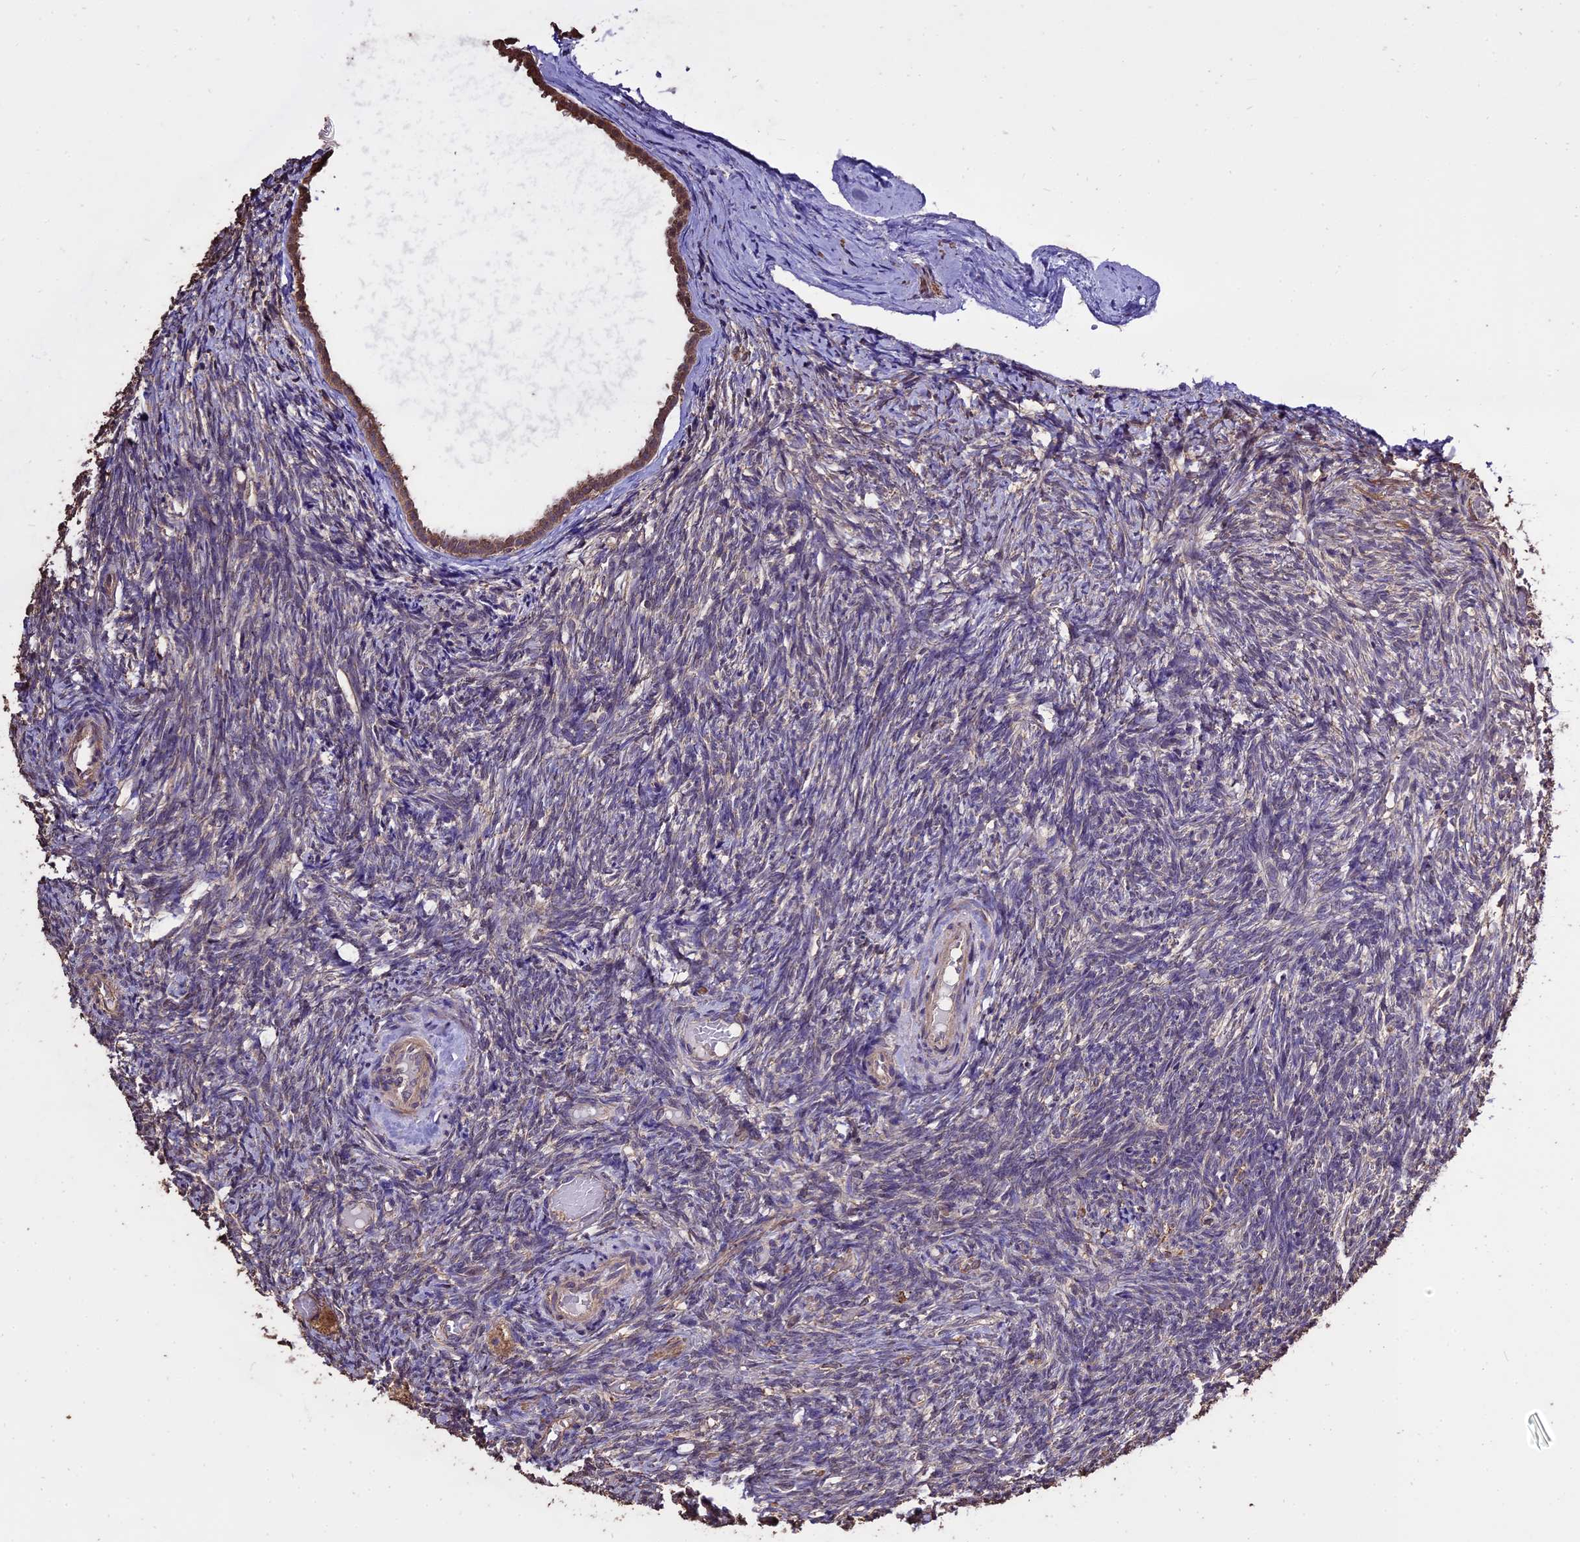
{"staining": {"intensity": "weak", "quantity": "<25%", "location": "cytoplasmic/membranous"}, "tissue": "ovary", "cell_type": "Ovarian stroma cells", "image_type": "normal", "snomed": [{"axis": "morphology", "description": "Normal tissue, NOS"}, {"axis": "topography", "description": "Ovary"}], "caption": "IHC image of benign human ovary stained for a protein (brown), which displays no positivity in ovarian stroma cells. The staining was performed using DAB (3,3'-diaminobenzidine) to visualize the protein expression in brown, while the nuclei were stained in blue with hematoxylin (Magnification: 20x).", "gene": "PGPEP1L", "patient": {"sex": "female", "age": 41}}